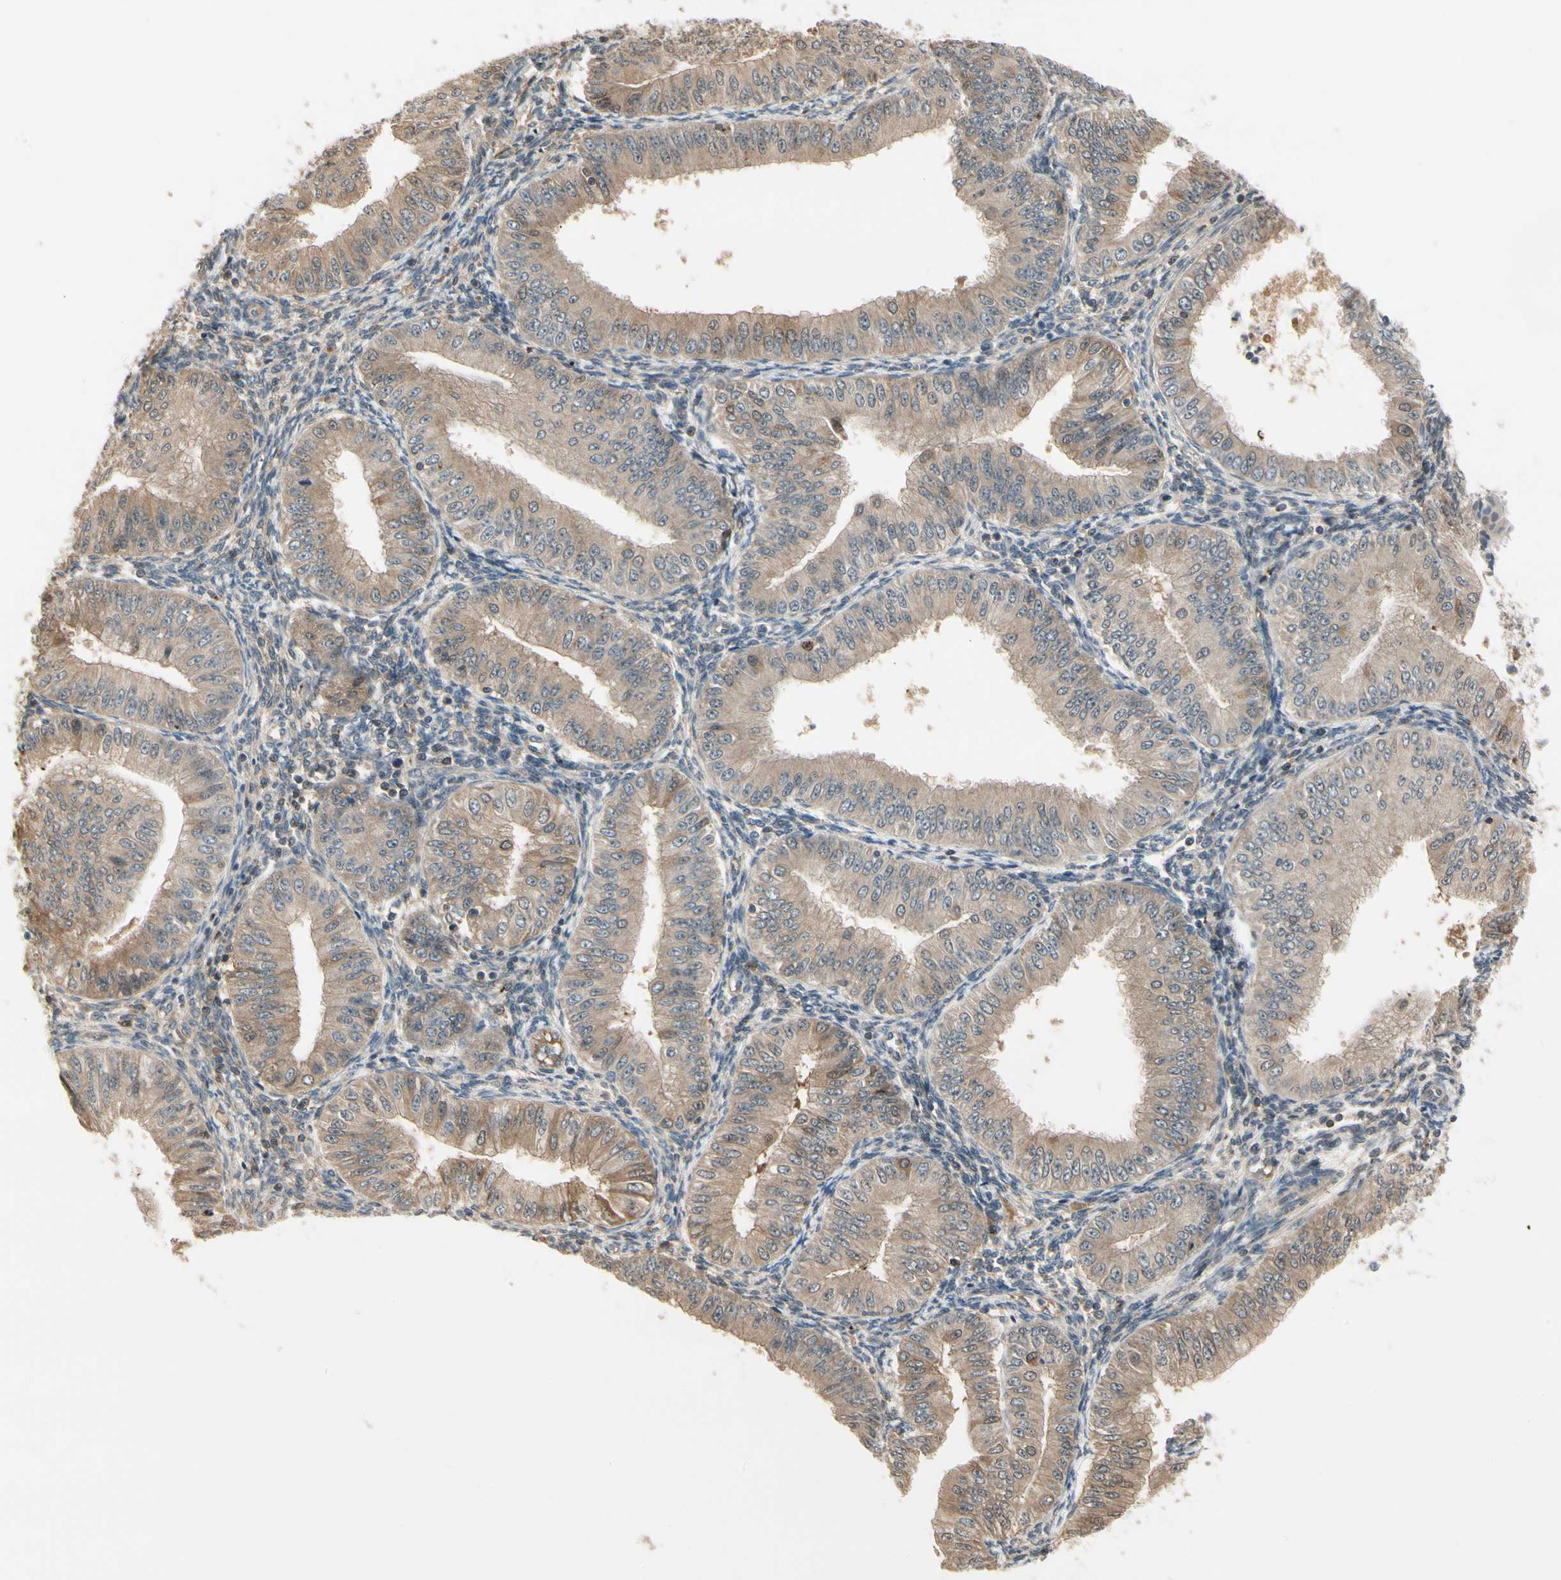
{"staining": {"intensity": "moderate", "quantity": ">75%", "location": "cytoplasmic/membranous"}, "tissue": "endometrial cancer", "cell_type": "Tumor cells", "image_type": "cancer", "snomed": [{"axis": "morphology", "description": "Normal tissue, NOS"}, {"axis": "morphology", "description": "Adenocarcinoma, NOS"}, {"axis": "topography", "description": "Endometrium"}], "caption": "Immunohistochemical staining of human adenocarcinoma (endometrial) displays medium levels of moderate cytoplasmic/membranous positivity in about >75% of tumor cells.", "gene": "EVC", "patient": {"sex": "female", "age": 53}}